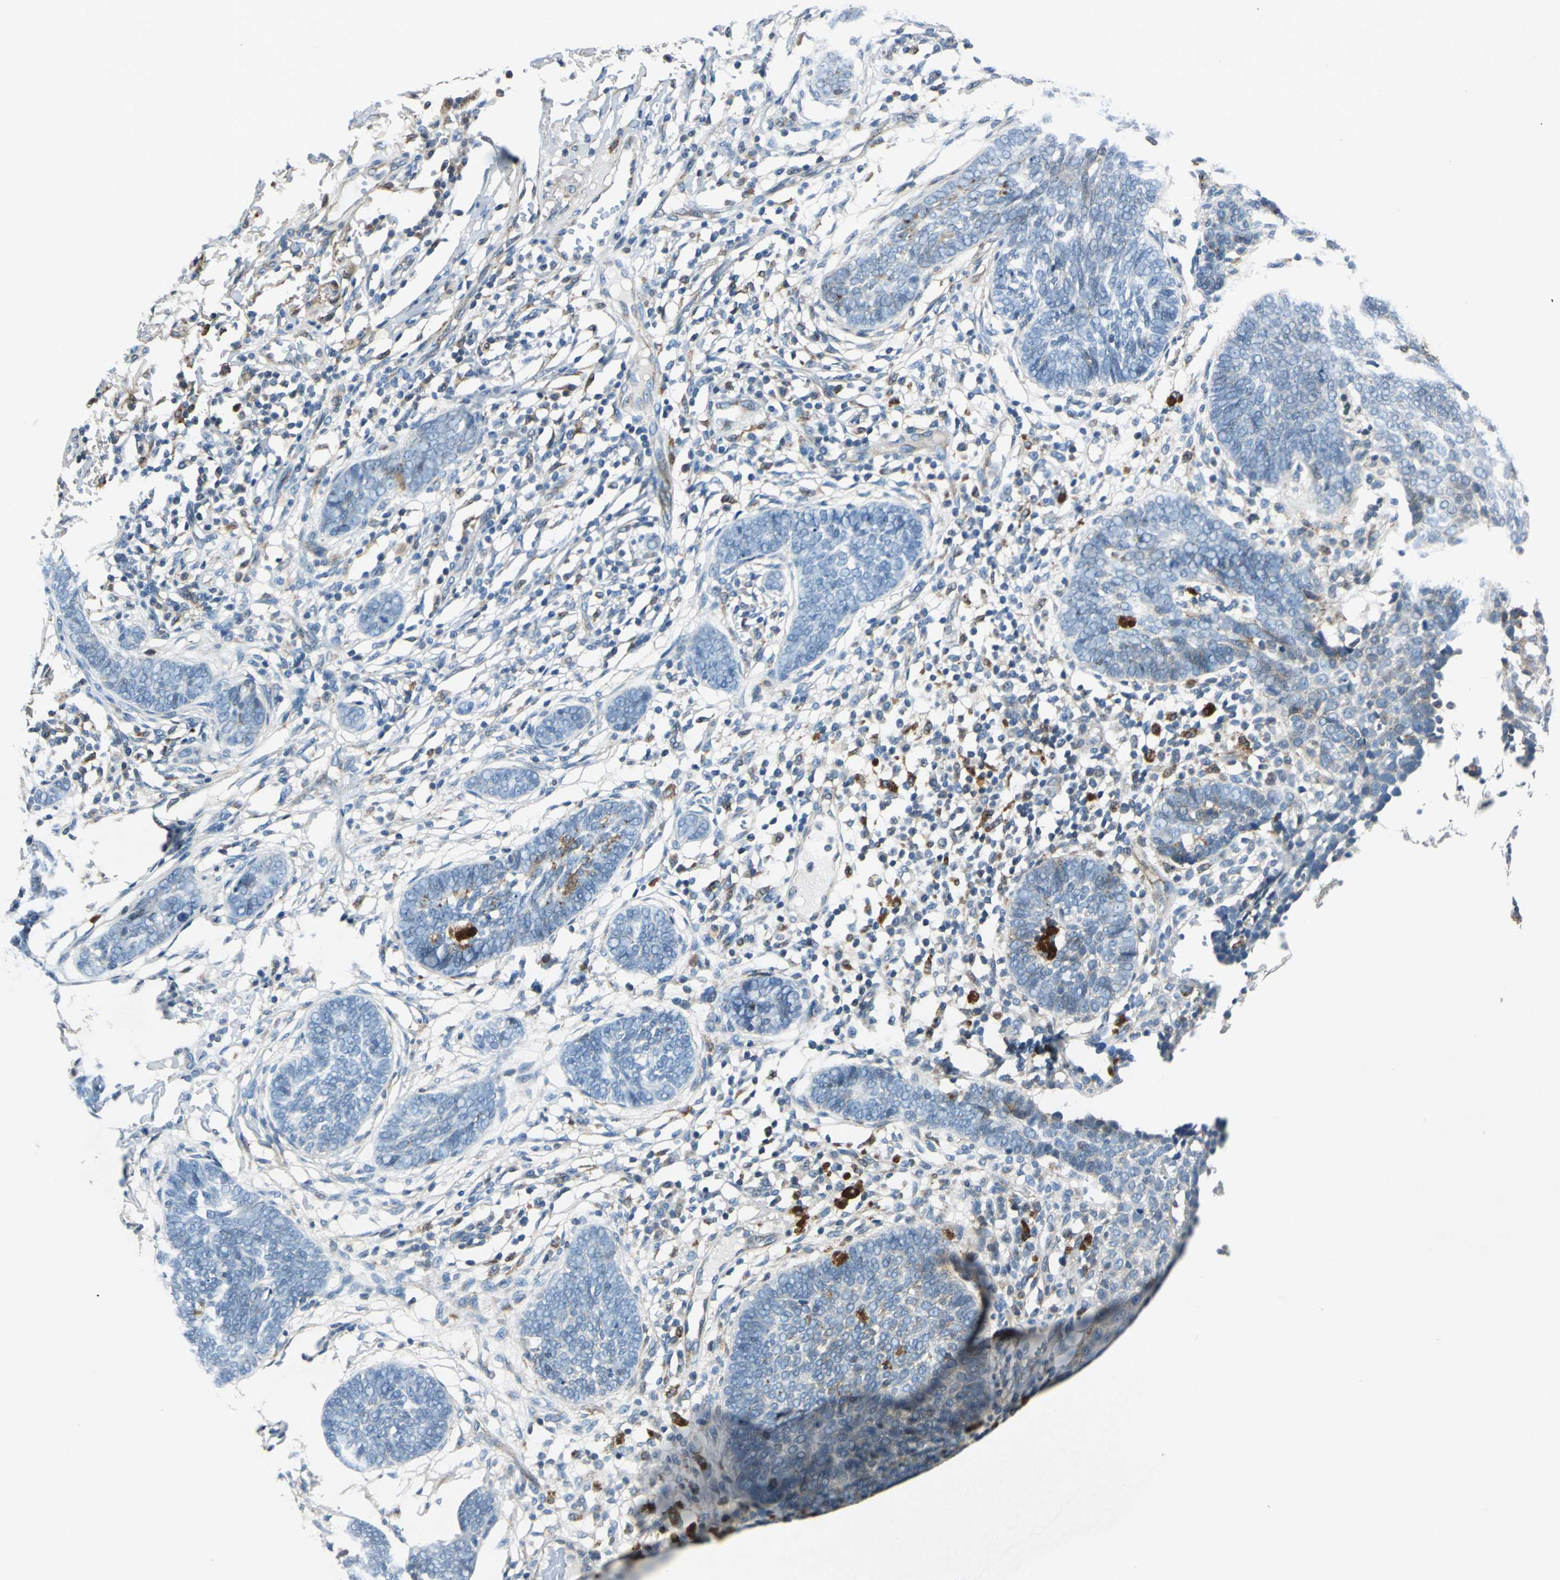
{"staining": {"intensity": "weak", "quantity": "<25%", "location": "cytoplasmic/membranous"}, "tissue": "skin cancer", "cell_type": "Tumor cells", "image_type": "cancer", "snomed": [{"axis": "morphology", "description": "Normal tissue, NOS"}, {"axis": "morphology", "description": "Basal cell carcinoma"}, {"axis": "topography", "description": "Skin"}], "caption": "Immunohistochemical staining of skin basal cell carcinoma exhibits no significant expression in tumor cells.", "gene": "HTATIP2", "patient": {"sex": "male", "age": 87}}